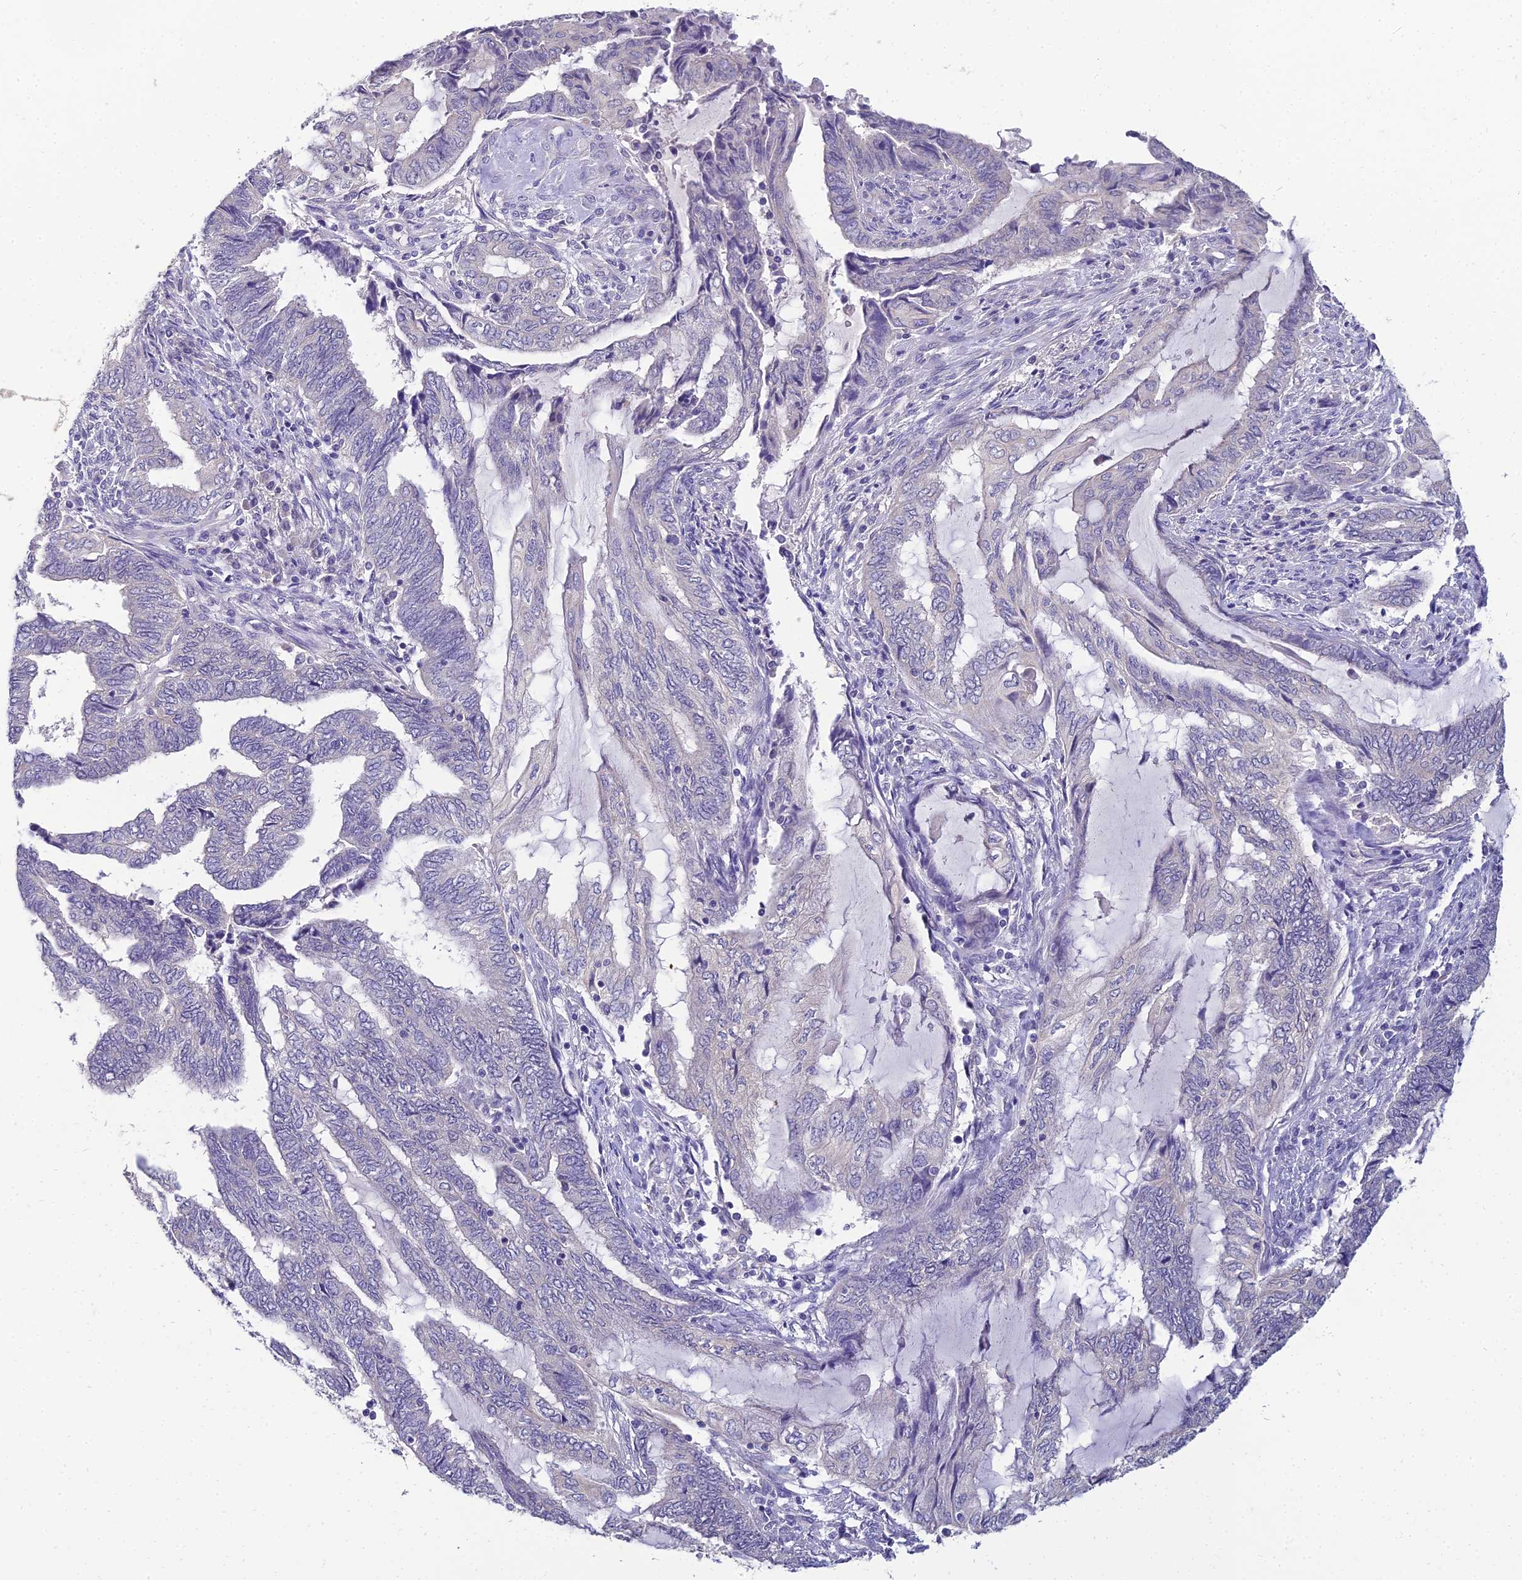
{"staining": {"intensity": "negative", "quantity": "none", "location": "none"}, "tissue": "endometrial cancer", "cell_type": "Tumor cells", "image_type": "cancer", "snomed": [{"axis": "morphology", "description": "Adenocarcinoma, NOS"}, {"axis": "topography", "description": "Uterus"}, {"axis": "topography", "description": "Endometrium"}], "caption": "Human endometrial adenocarcinoma stained for a protein using immunohistochemistry (IHC) demonstrates no positivity in tumor cells.", "gene": "NPY", "patient": {"sex": "female", "age": 70}}